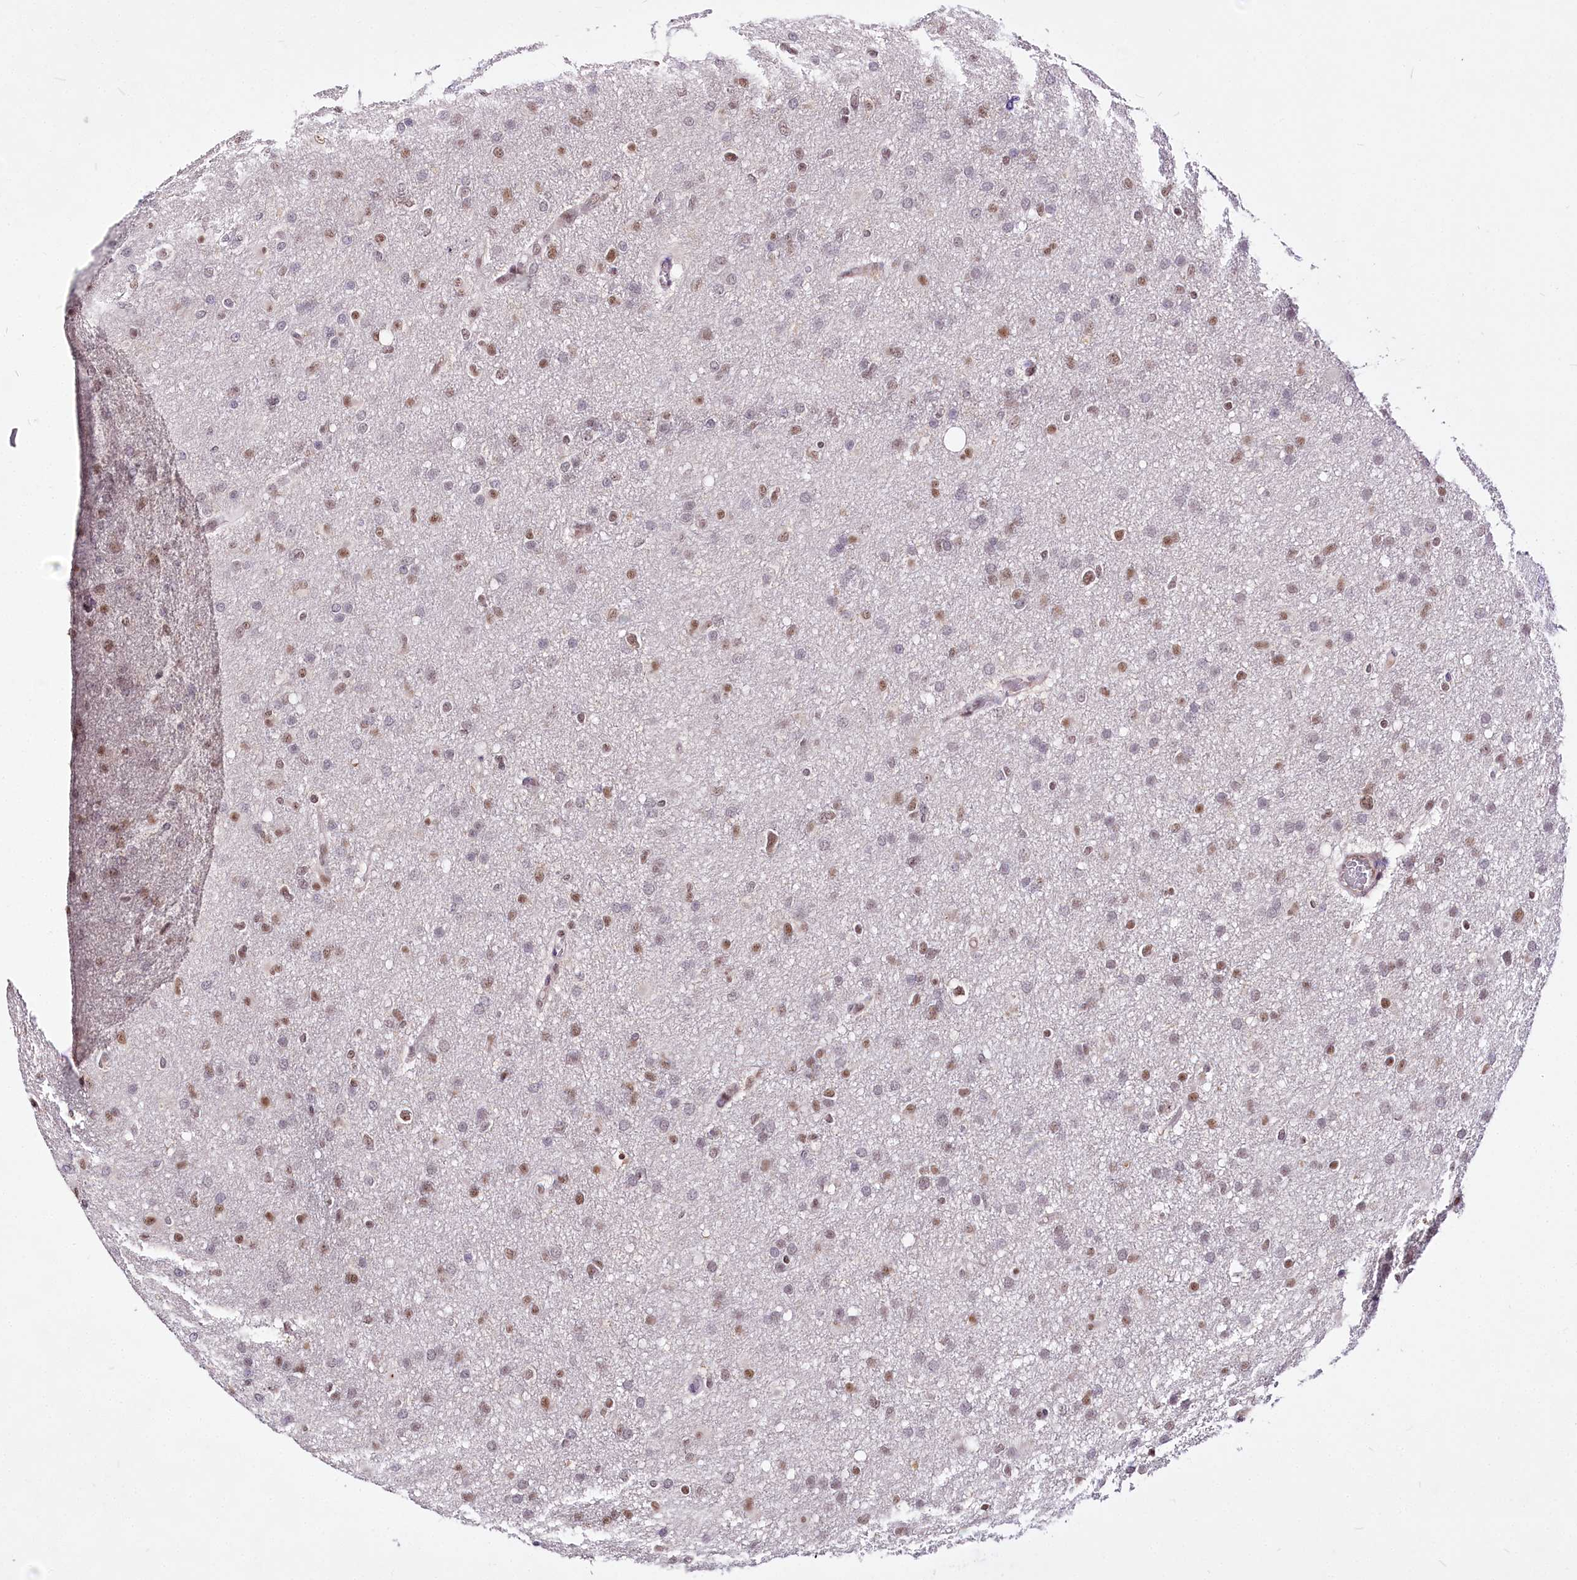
{"staining": {"intensity": "moderate", "quantity": "25%-75%", "location": "nuclear"}, "tissue": "glioma", "cell_type": "Tumor cells", "image_type": "cancer", "snomed": [{"axis": "morphology", "description": "Glioma, malignant, High grade"}, {"axis": "topography", "description": "Cerebral cortex"}], "caption": "Human malignant glioma (high-grade) stained for a protein (brown) reveals moderate nuclear positive expression in approximately 25%-75% of tumor cells.", "gene": "POLA2", "patient": {"sex": "female", "age": 36}}